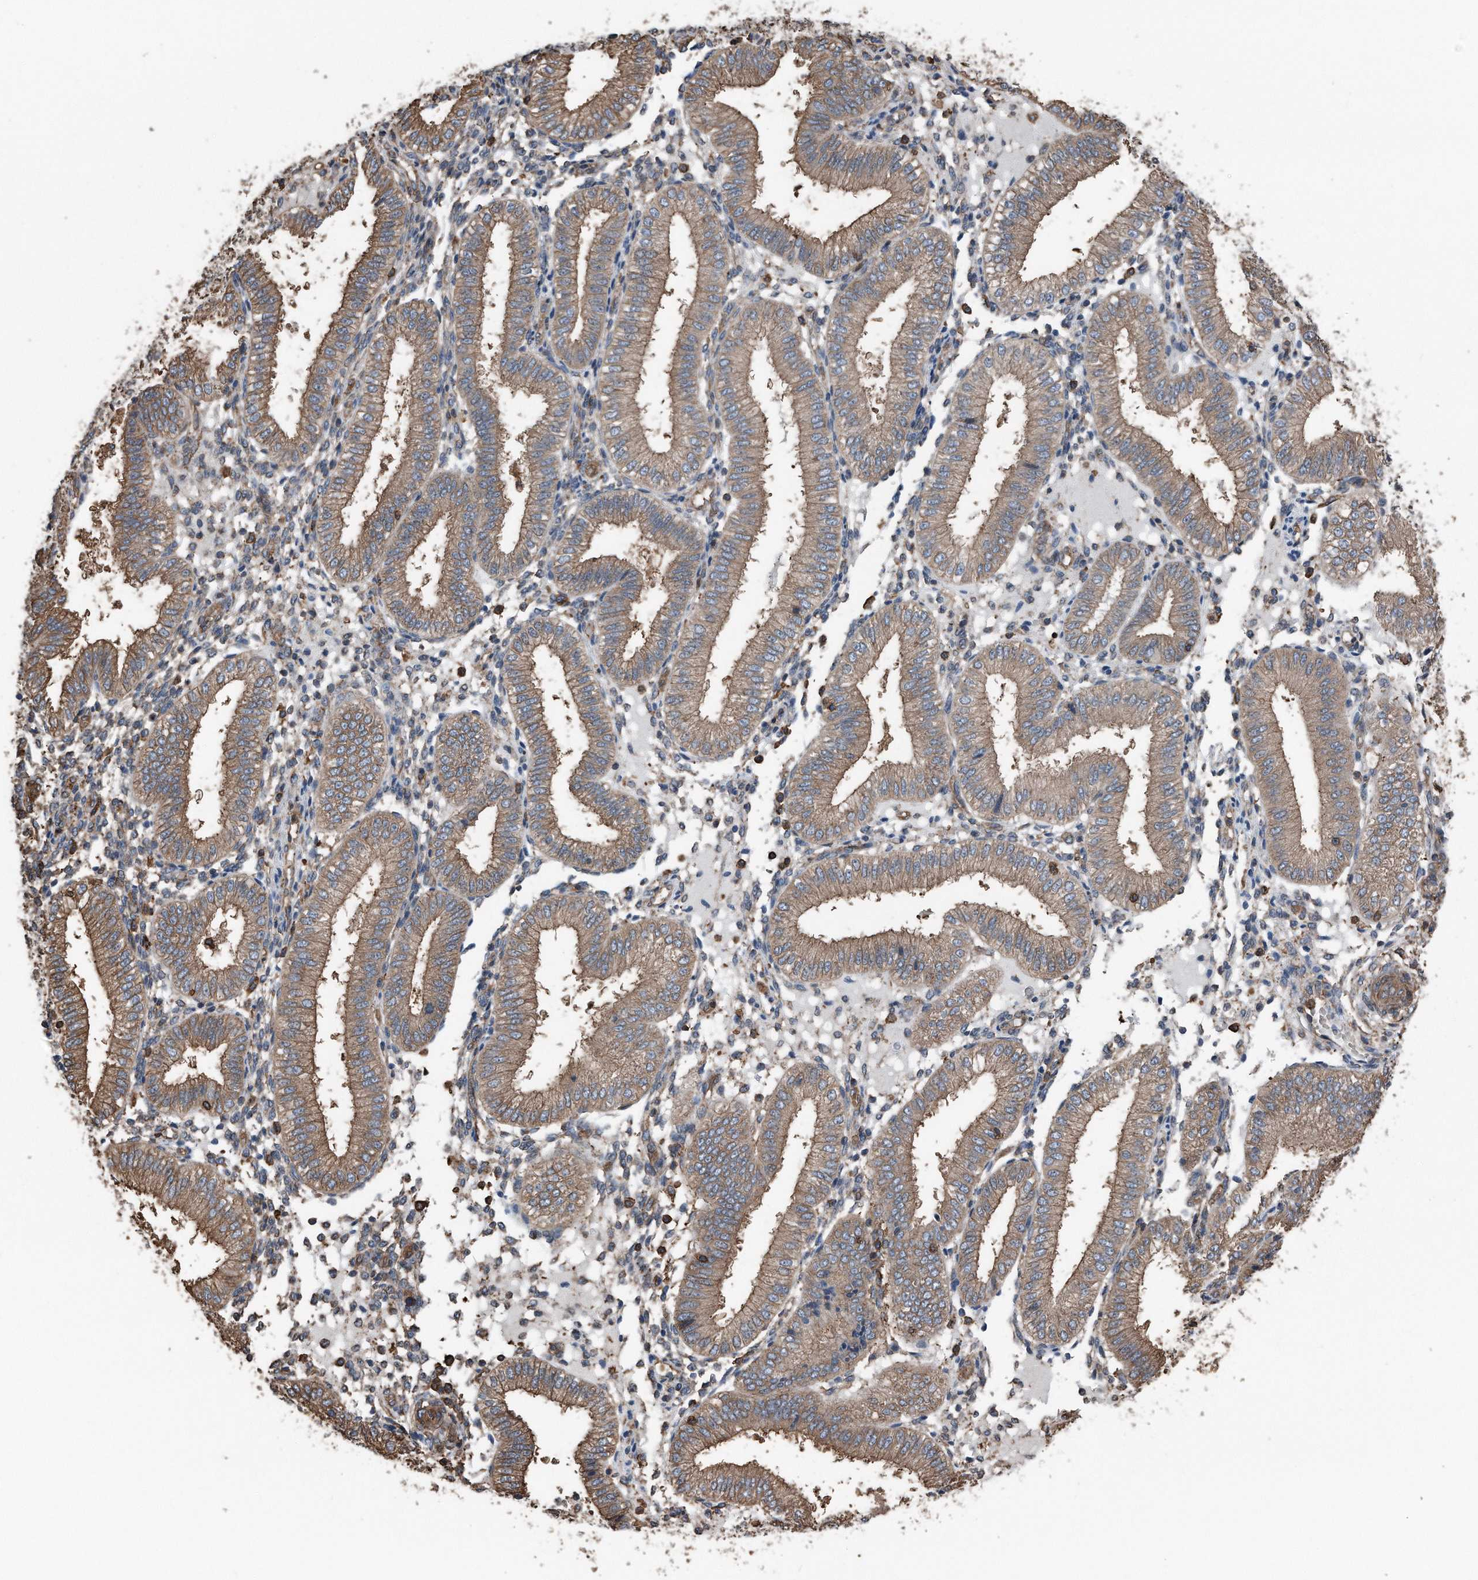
{"staining": {"intensity": "negative", "quantity": "none", "location": "none"}, "tissue": "endometrium", "cell_type": "Cells in endometrial stroma", "image_type": "normal", "snomed": [{"axis": "morphology", "description": "Normal tissue, NOS"}, {"axis": "topography", "description": "Endometrium"}], "caption": "Endometrium stained for a protein using immunohistochemistry exhibits no positivity cells in endometrial stroma.", "gene": "RSPO3", "patient": {"sex": "female", "age": 39}}